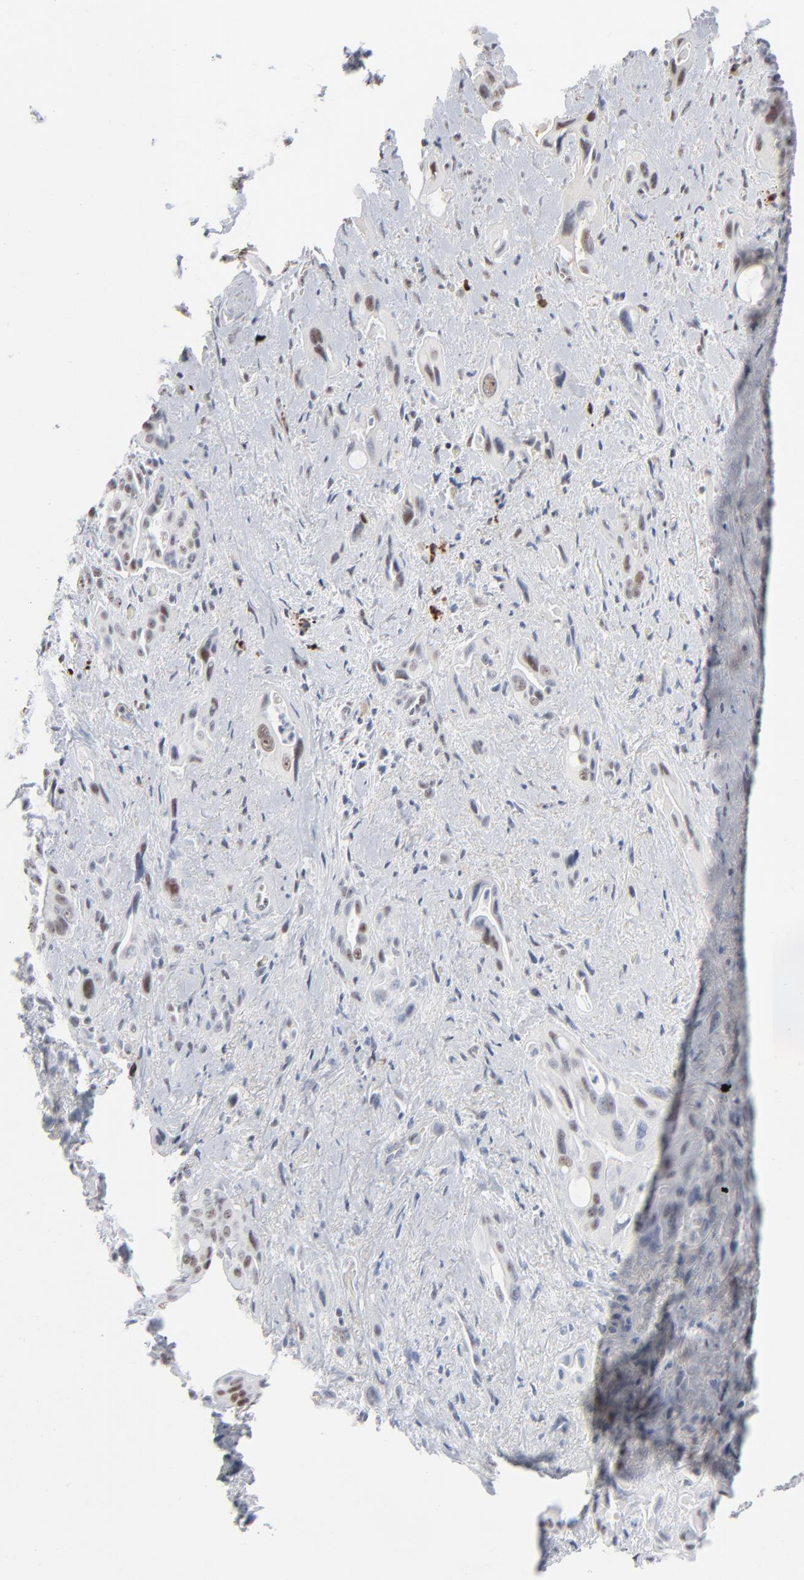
{"staining": {"intensity": "moderate", "quantity": ">75%", "location": "nuclear"}, "tissue": "pancreatic cancer", "cell_type": "Tumor cells", "image_type": "cancer", "snomed": [{"axis": "morphology", "description": "Adenocarcinoma, NOS"}, {"axis": "topography", "description": "Pancreas"}], "caption": "Immunohistochemical staining of pancreatic cancer (adenocarcinoma) exhibits moderate nuclear protein expression in approximately >75% of tumor cells. Nuclei are stained in blue.", "gene": "MPHOSPH6", "patient": {"sex": "male", "age": 77}}